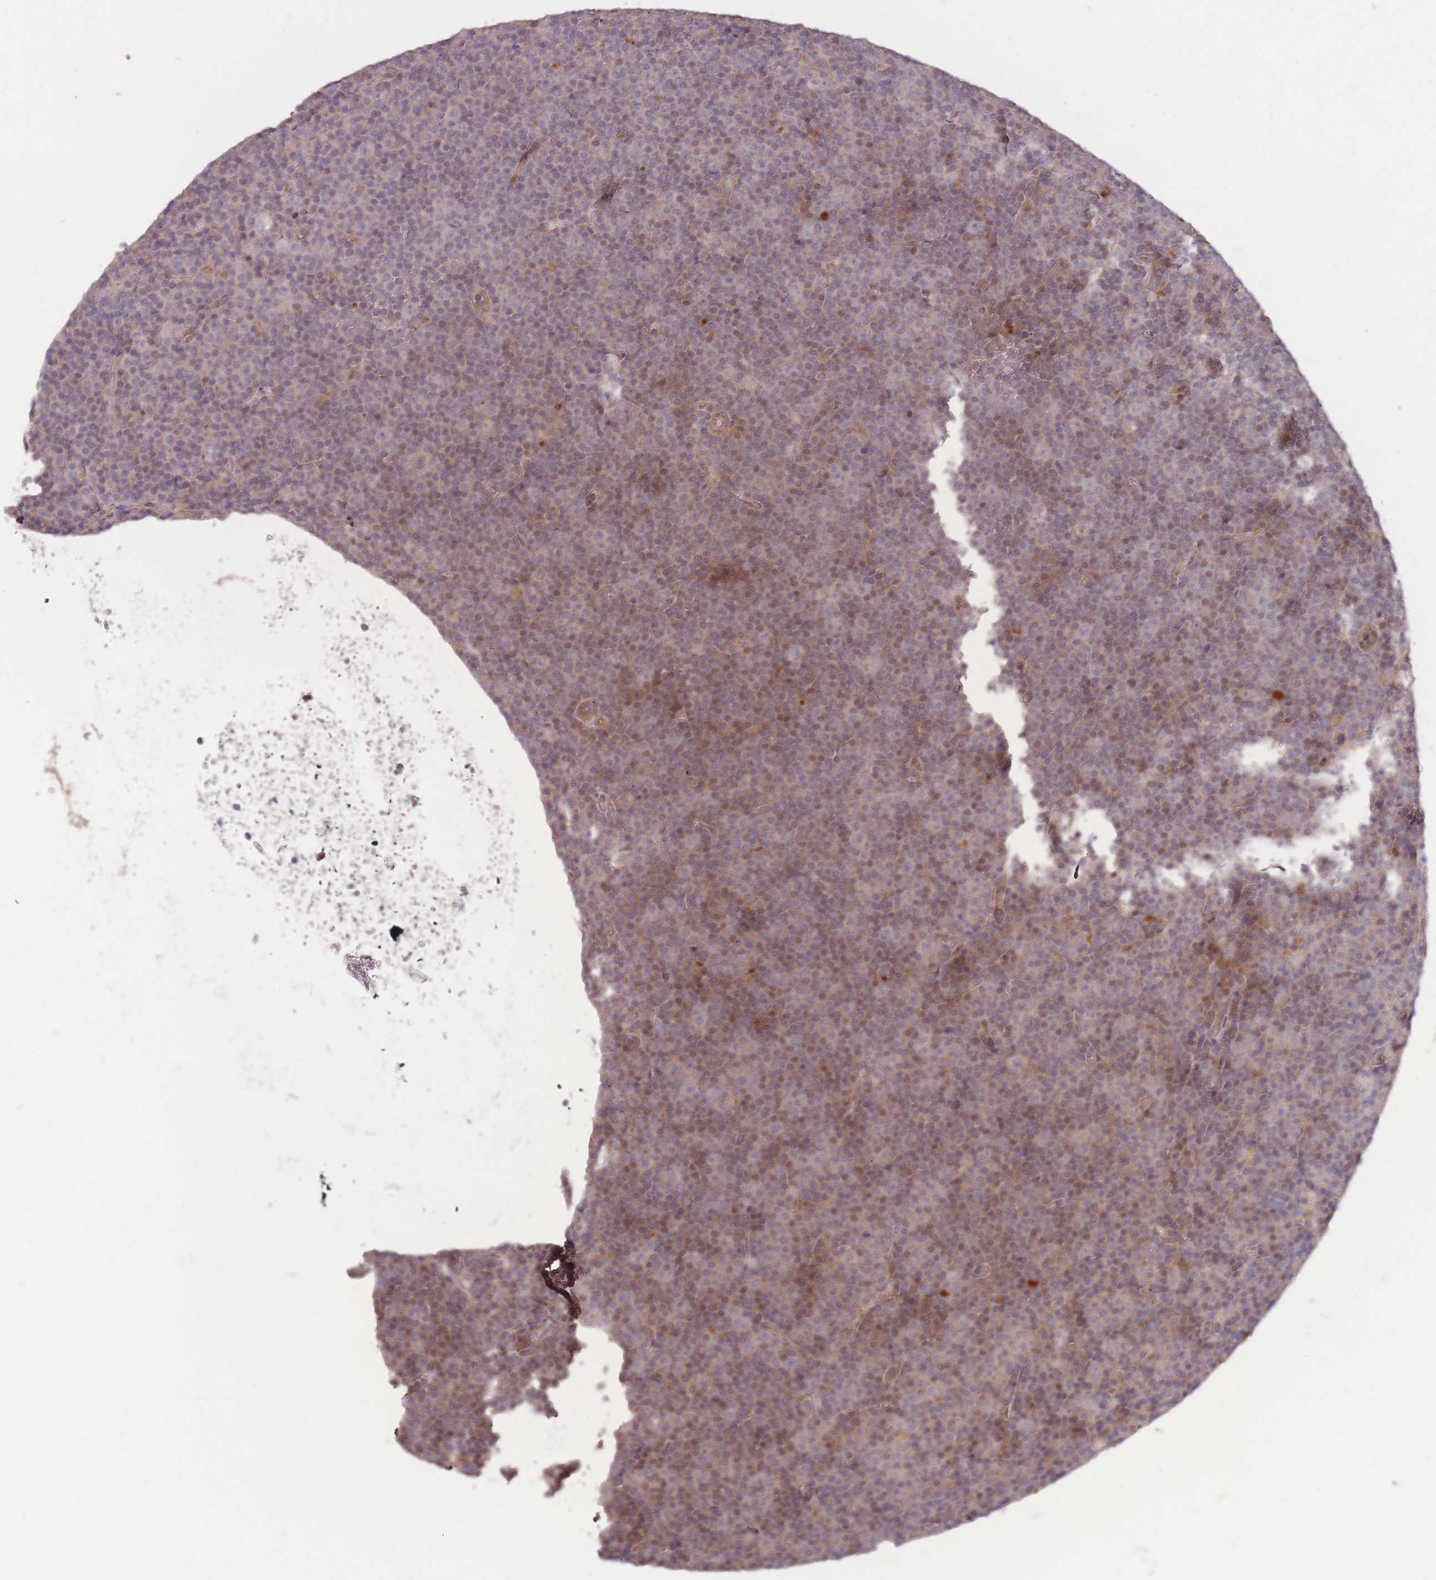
{"staining": {"intensity": "weak", "quantity": "25%-75%", "location": "cytoplasmic/membranous"}, "tissue": "lymphoma", "cell_type": "Tumor cells", "image_type": "cancer", "snomed": [{"axis": "morphology", "description": "Malignant lymphoma, non-Hodgkin's type, Low grade"}, {"axis": "topography", "description": "Lymph node"}], "caption": "Malignant lymphoma, non-Hodgkin's type (low-grade) stained for a protein displays weak cytoplasmic/membranous positivity in tumor cells.", "gene": "POLR3F", "patient": {"sex": "female", "age": 67}}